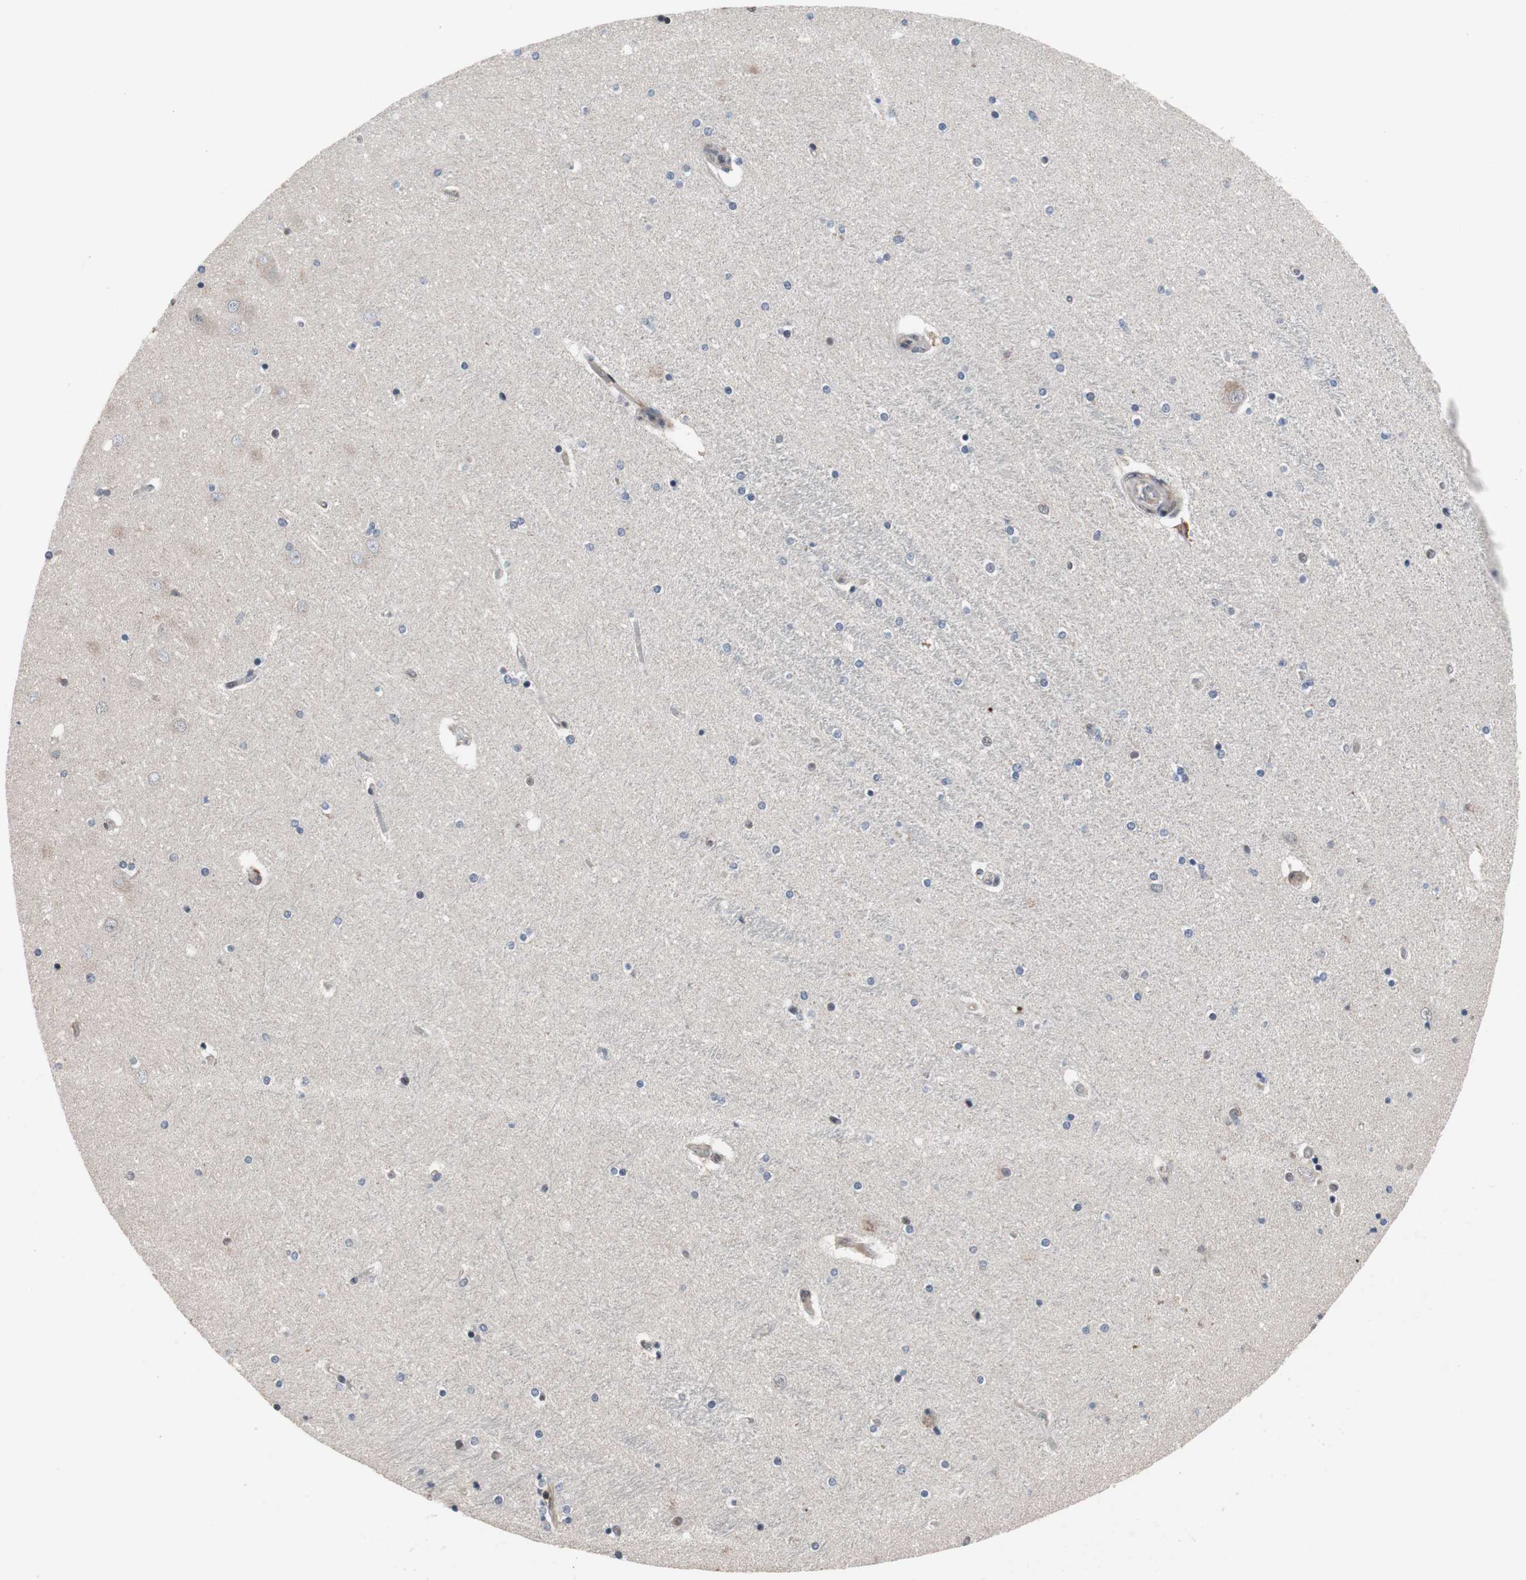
{"staining": {"intensity": "weak", "quantity": "<25%", "location": "nuclear"}, "tissue": "hippocampus", "cell_type": "Glial cells", "image_type": "normal", "snomed": [{"axis": "morphology", "description": "Normal tissue, NOS"}, {"axis": "topography", "description": "Hippocampus"}], "caption": "Hippocampus was stained to show a protein in brown. There is no significant expression in glial cells. (Immunohistochemistry, brightfield microscopy, high magnification).", "gene": "PINX1", "patient": {"sex": "female", "age": 54}}